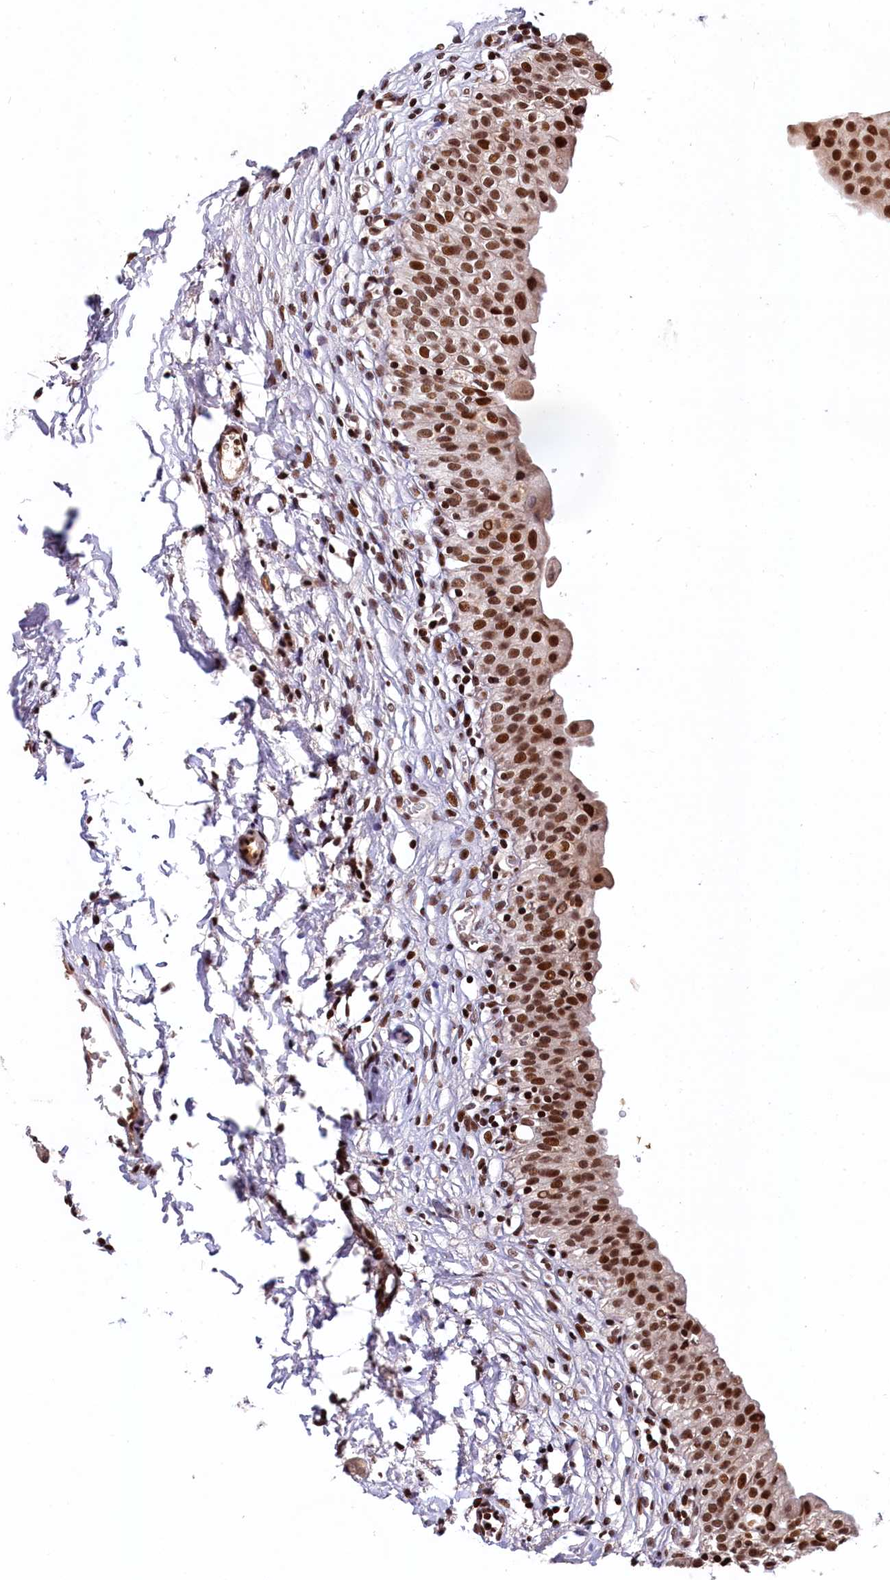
{"staining": {"intensity": "strong", "quantity": ">75%", "location": "nuclear"}, "tissue": "urinary bladder", "cell_type": "Urothelial cells", "image_type": "normal", "snomed": [{"axis": "morphology", "description": "Normal tissue, NOS"}, {"axis": "topography", "description": "Urinary bladder"}], "caption": "Brown immunohistochemical staining in benign urinary bladder displays strong nuclear staining in about >75% of urothelial cells. (IHC, brightfield microscopy, high magnification).", "gene": "FAM217B", "patient": {"sex": "male", "age": 55}}